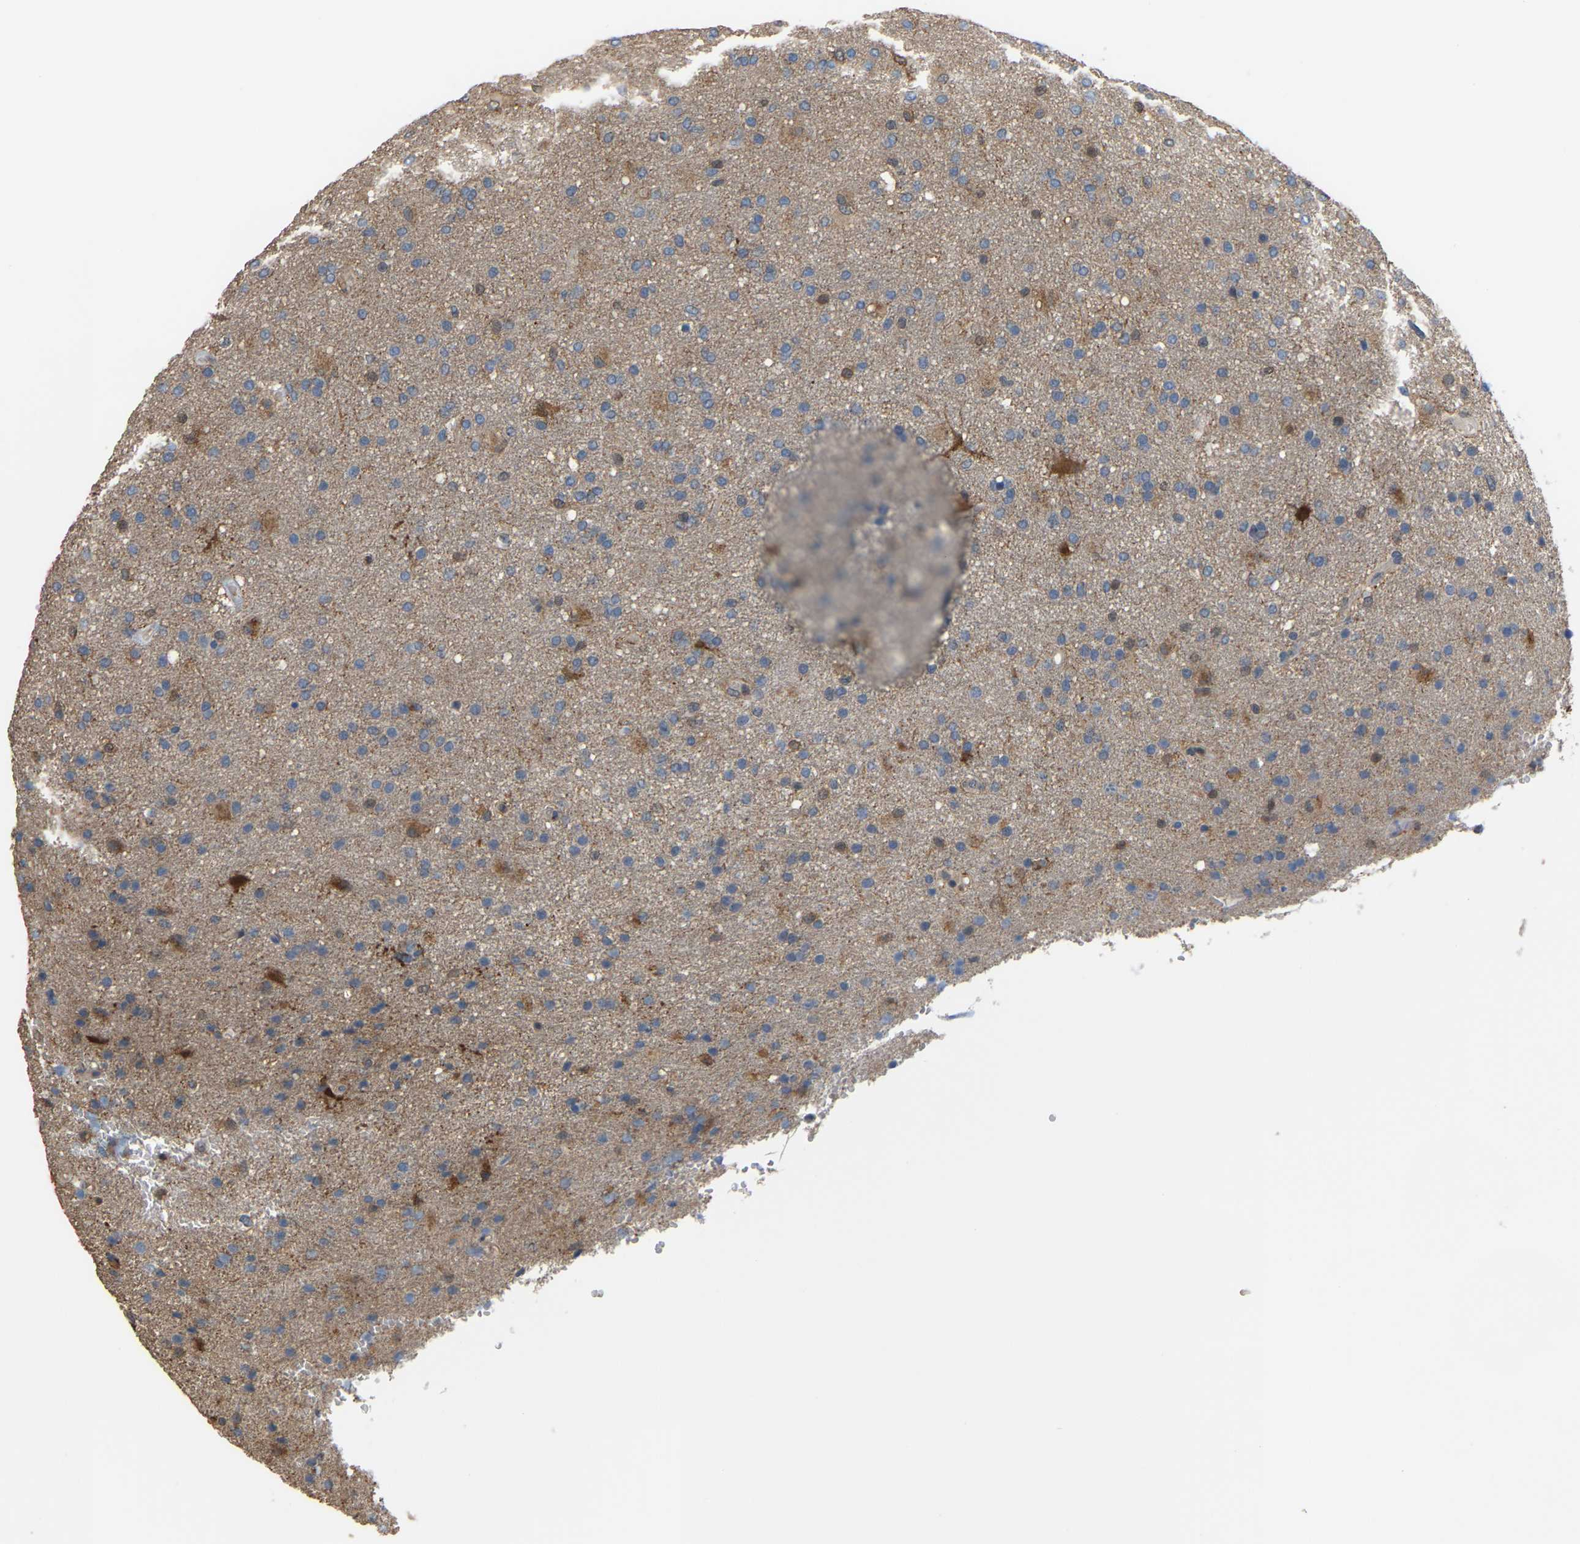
{"staining": {"intensity": "moderate", "quantity": "<25%", "location": "cytoplasmic/membranous"}, "tissue": "glioma", "cell_type": "Tumor cells", "image_type": "cancer", "snomed": [{"axis": "morphology", "description": "Glioma, malignant, High grade"}, {"axis": "topography", "description": "Brain"}], "caption": "Immunohistochemical staining of human glioma demonstrates low levels of moderate cytoplasmic/membranous expression in about <25% of tumor cells.", "gene": "MTPN", "patient": {"sex": "male", "age": 72}}